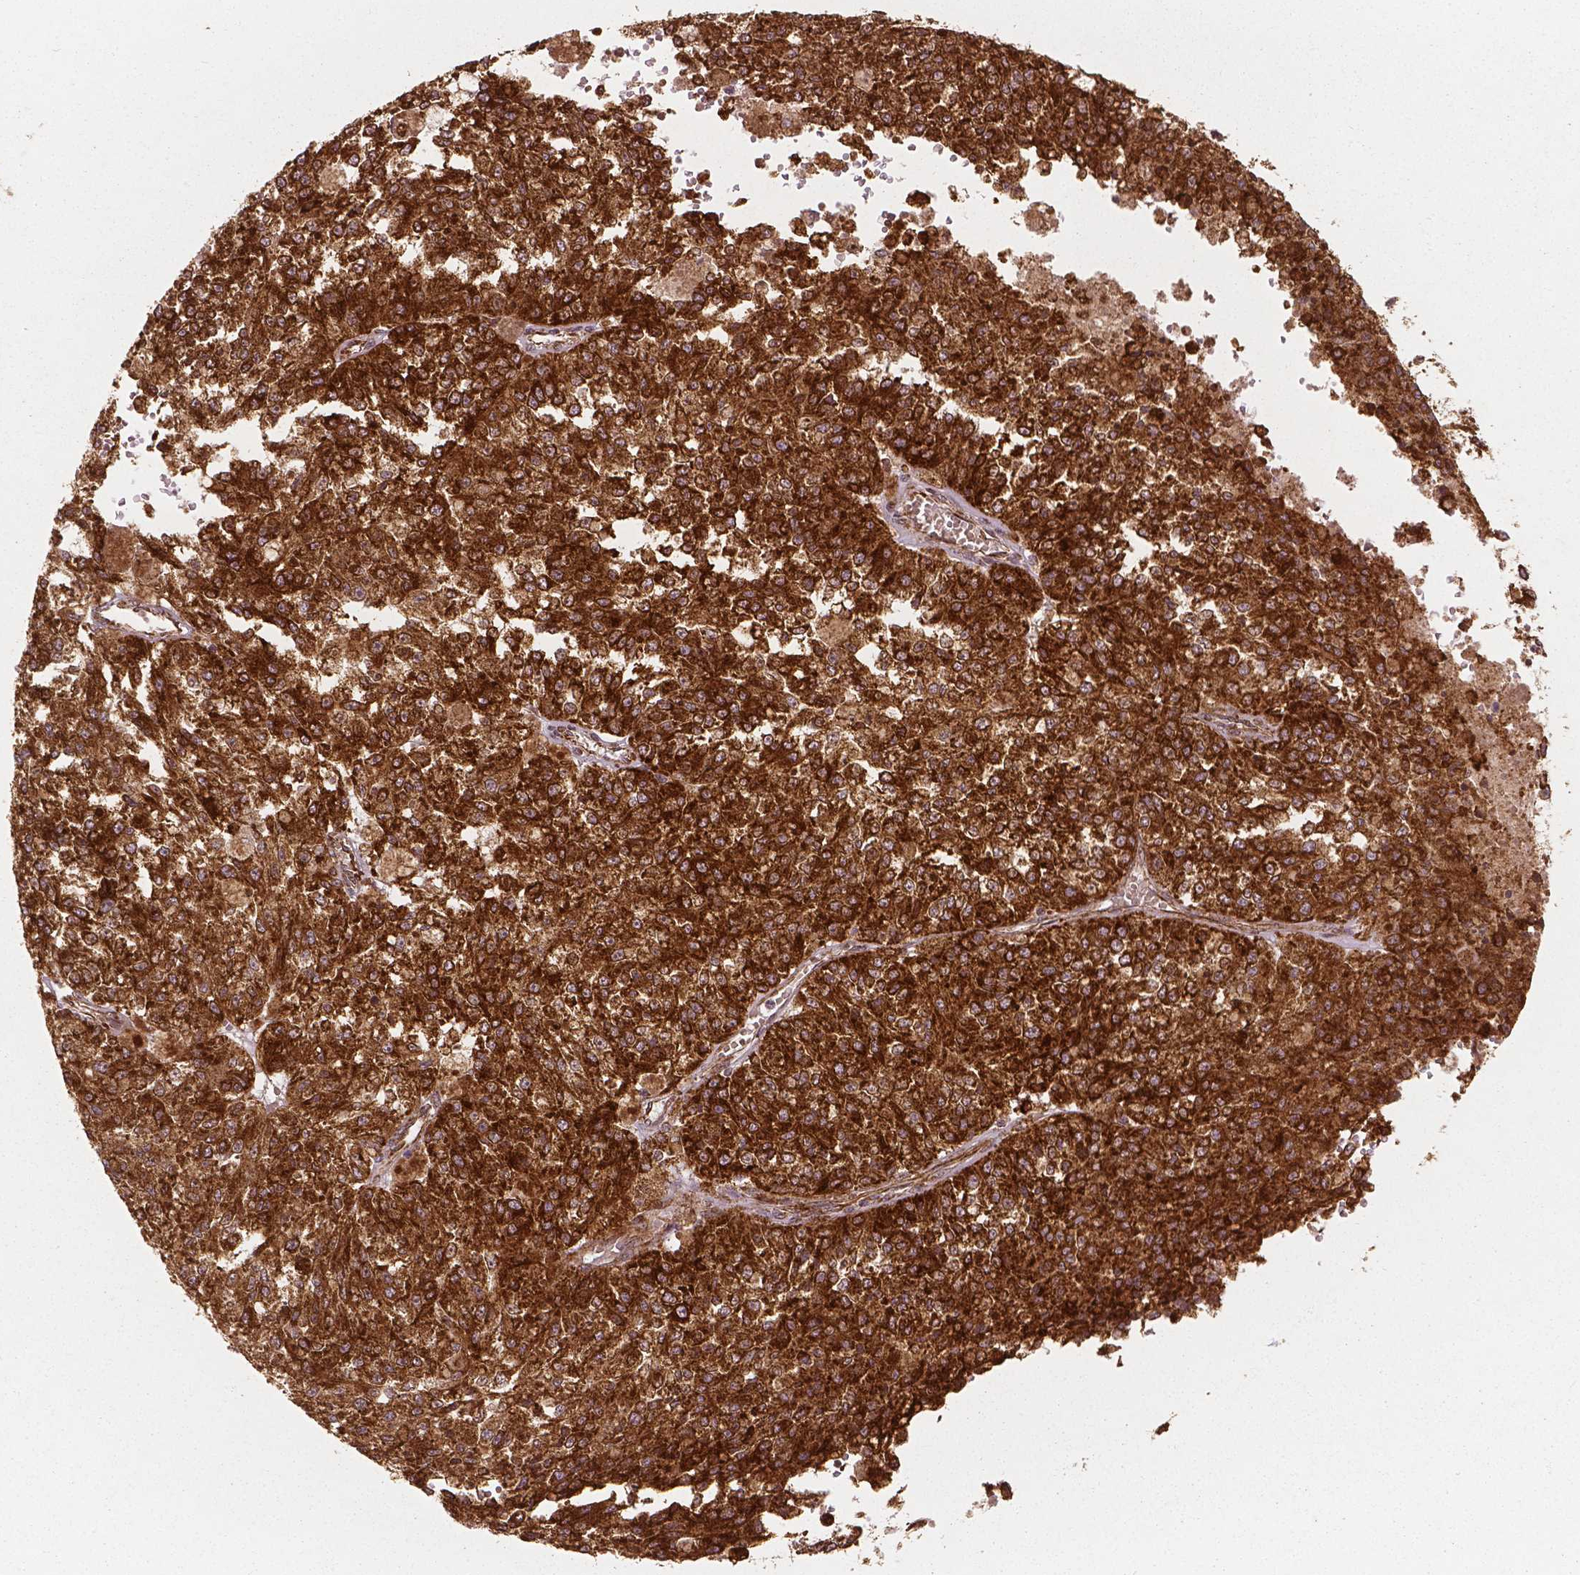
{"staining": {"intensity": "strong", "quantity": ">75%", "location": "cytoplasmic/membranous"}, "tissue": "melanoma", "cell_type": "Tumor cells", "image_type": "cancer", "snomed": [{"axis": "morphology", "description": "Malignant melanoma, Metastatic site"}, {"axis": "topography", "description": "Lymph node"}], "caption": "Strong cytoplasmic/membranous protein positivity is appreciated in about >75% of tumor cells in malignant melanoma (metastatic site). The protein is stained brown, and the nuclei are stained in blue (DAB IHC with brightfield microscopy, high magnification).", "gene": "PGAM5", "patient": {"sex": "female", "age": 64}}